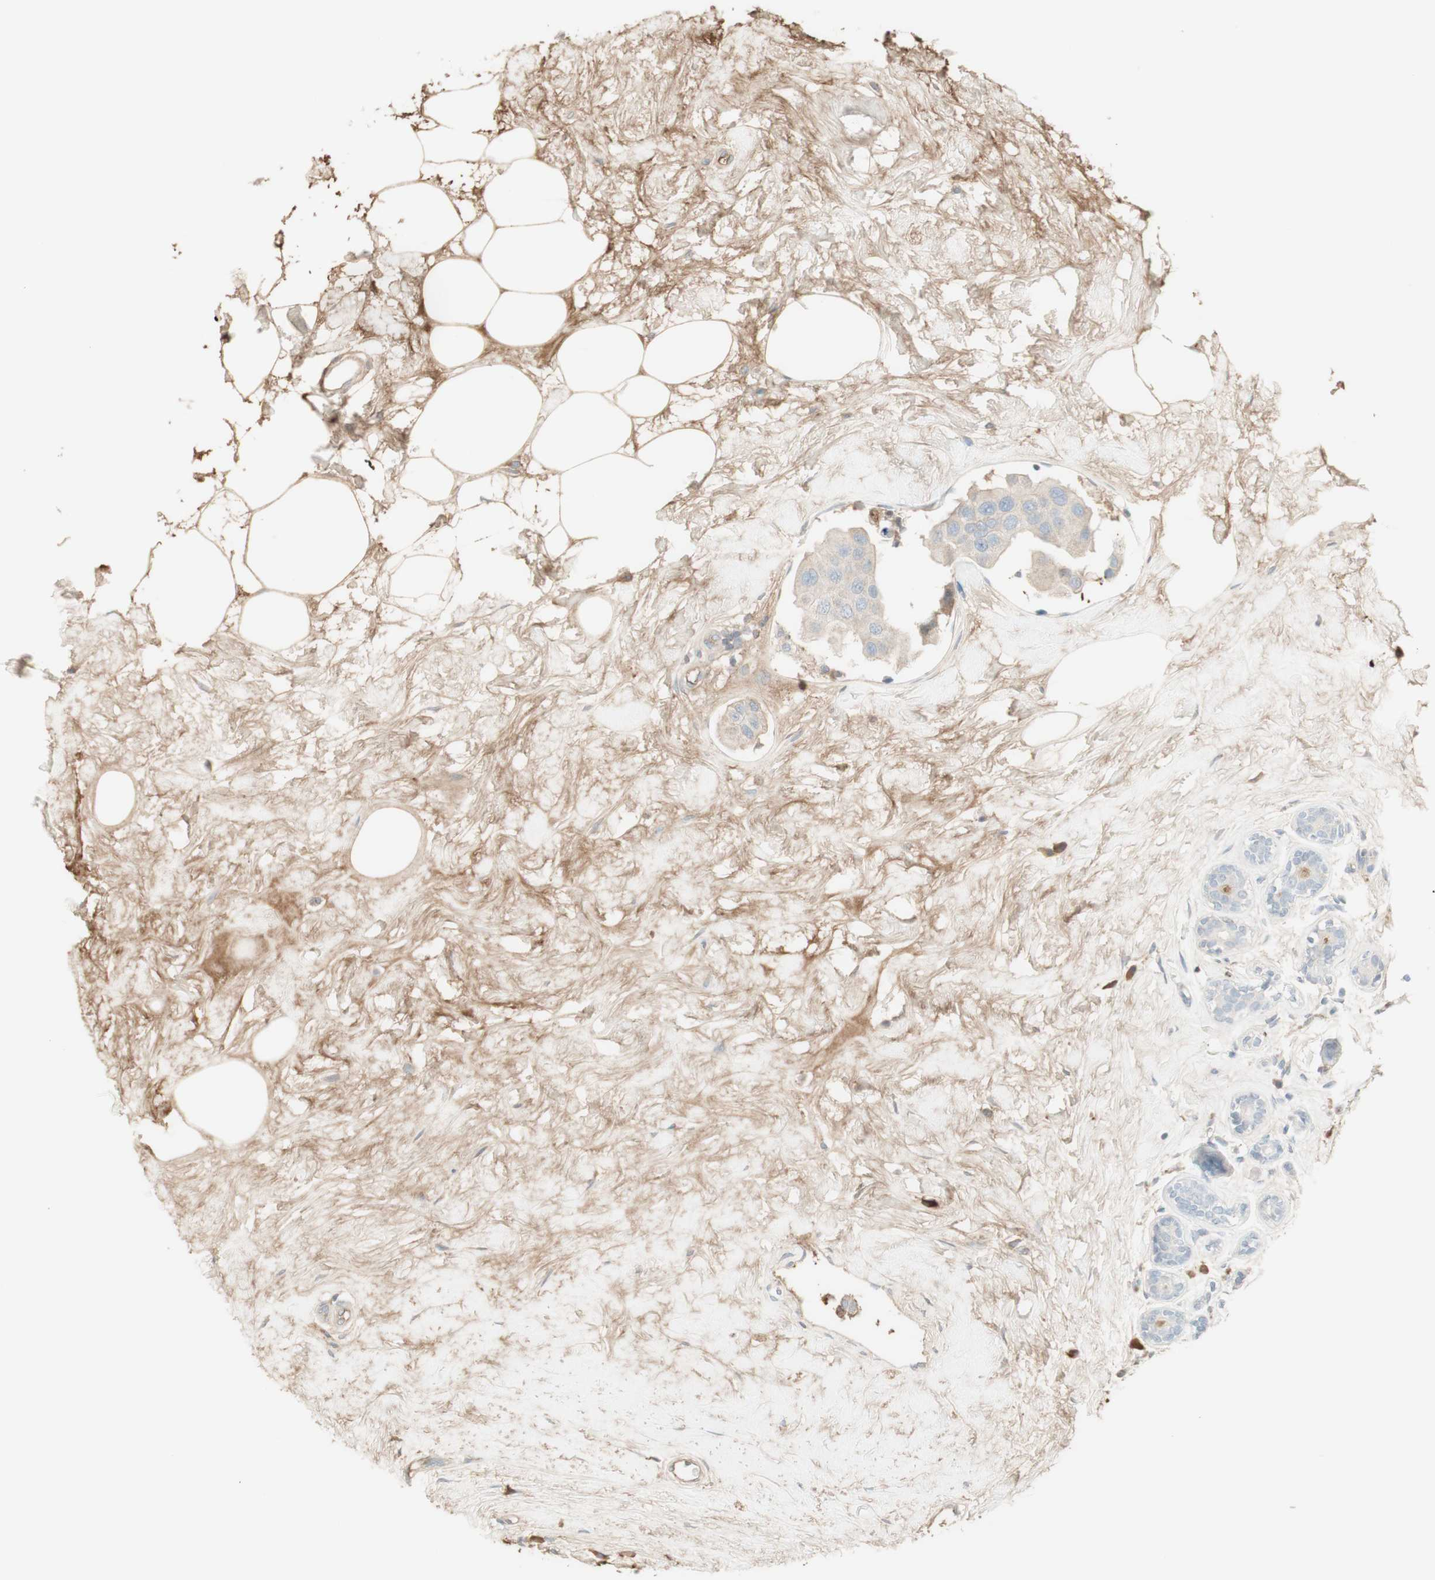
{"staining": {"intensity": "weak", "quantity": "25%-75%", "location": "cytoplasmic/membranous"}, "tissue": "breast cancer", "cell_type": "Tumor cells", "image_type": "cancer", "snomed": [{"axis": "morphology", "description": "Normal tissue, NOS"}, {"axis": "morphology", "description": "Duct carcinoma"}, {"axis": "topography", "description": "Breast"}], "caption": "This is an image of immunohistochemistry (IHC) staining of breast cancer, which shows weak expression in the cytoplasmic/membranous of tumor cells.", "gene": "IFNG", "patient": {"sex": "female", "age": 39}}